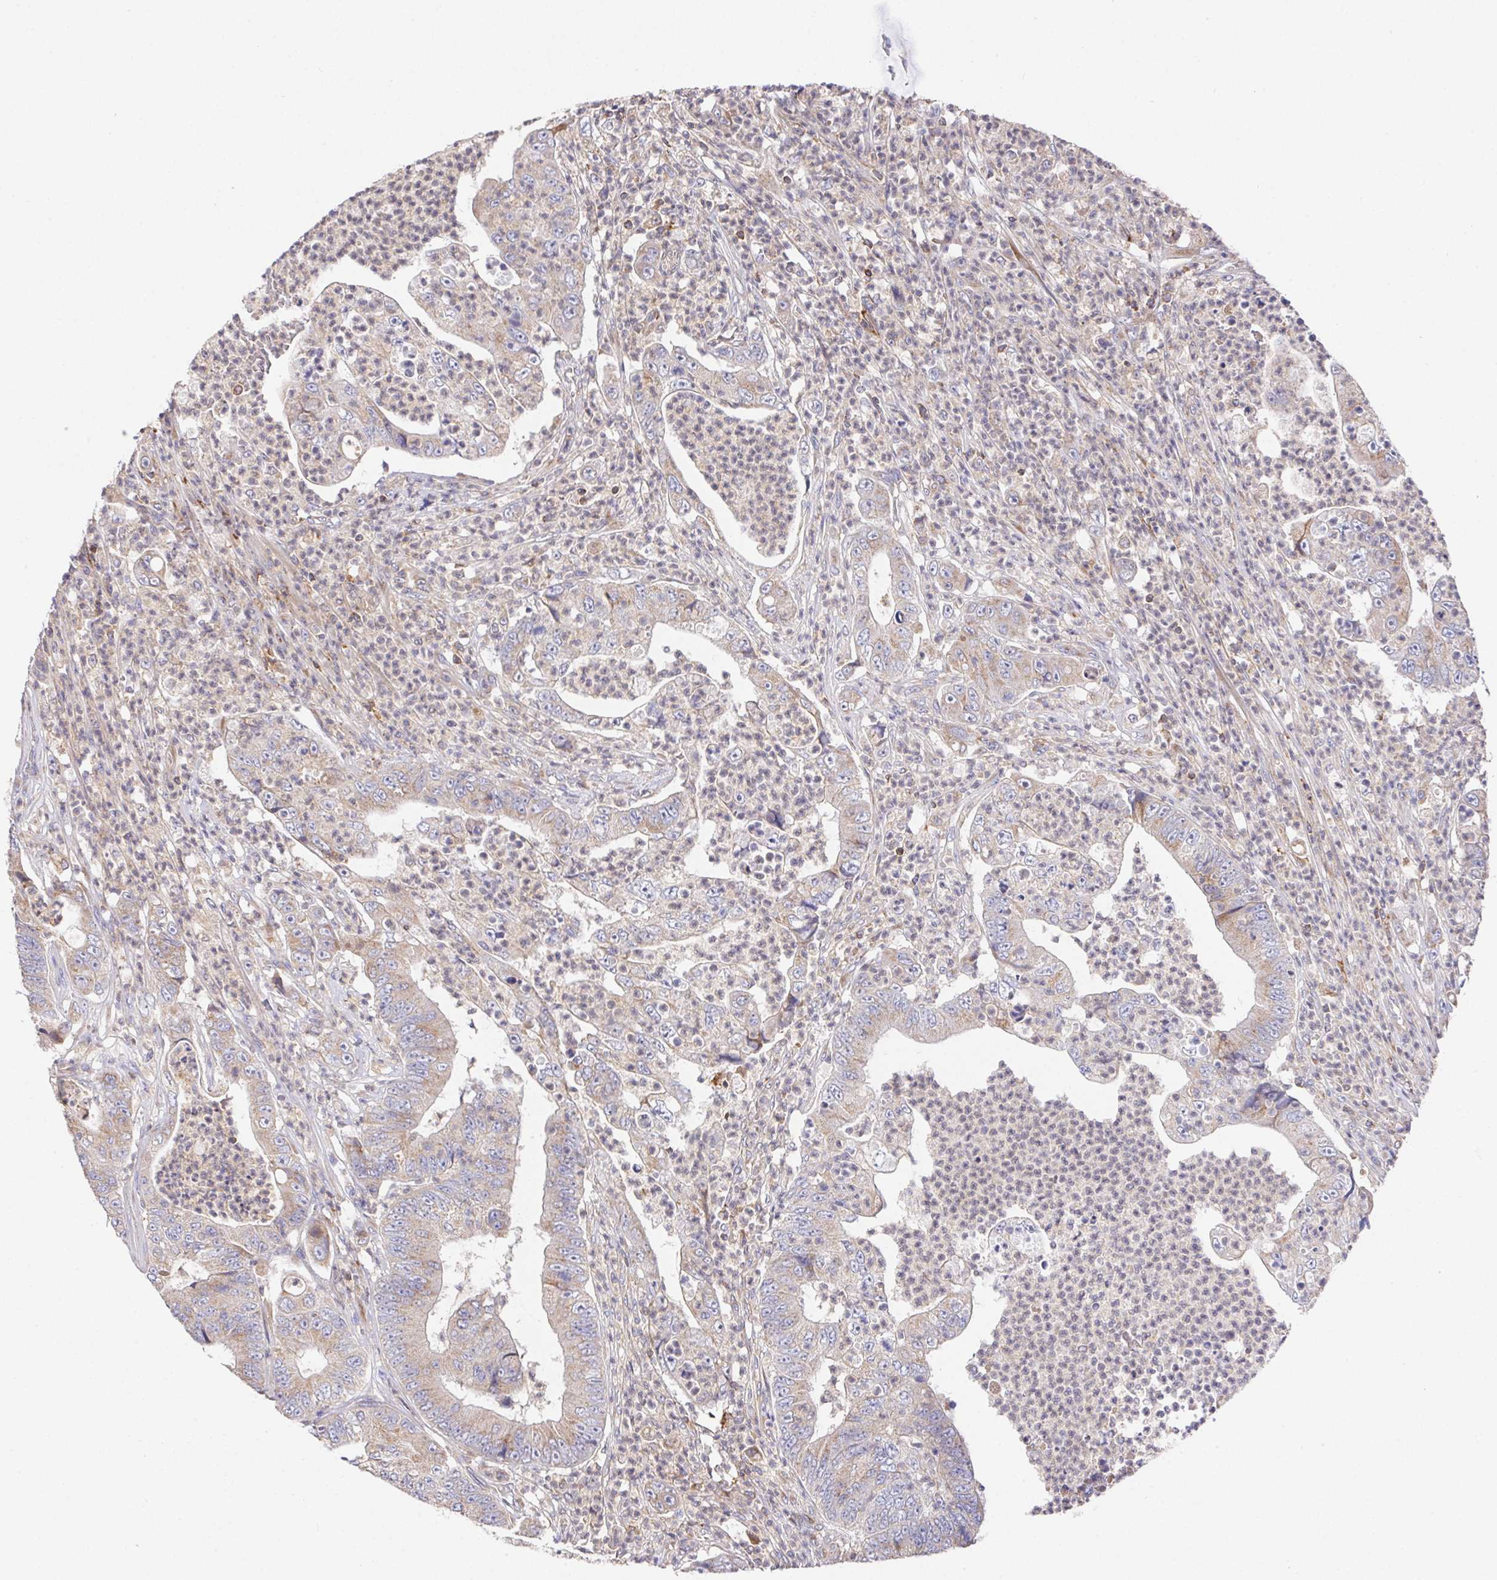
{"staining": {"intensity": "moderate", "quantity": "25%-75%", "location": "cytoplasmic/membranous"}, "tissue": "colorectal cancer", "cell_type": "Tumor cells", "image_type": "cancer", "snomed": [{"axis": "morphology", "description": "Adenocarcinoma, NOS"}, {"axis": "topography", "description": "Colon"}], "caption": "Immunohistochemistry of colorectal adenocarcinoma demonstrates medium levels of moderate cytoplasmic/membranous staining in about 25%-75% of tumor cells. The staining was performed using DAB (3,3'-diaminobenzidine) to visualize the protein expression in brown, while the nuclei were stained in blue with hematoxylin (Magnification: 20x).", "gene": "FAM241A", "patient": {"sex": "female", "age": 48}}